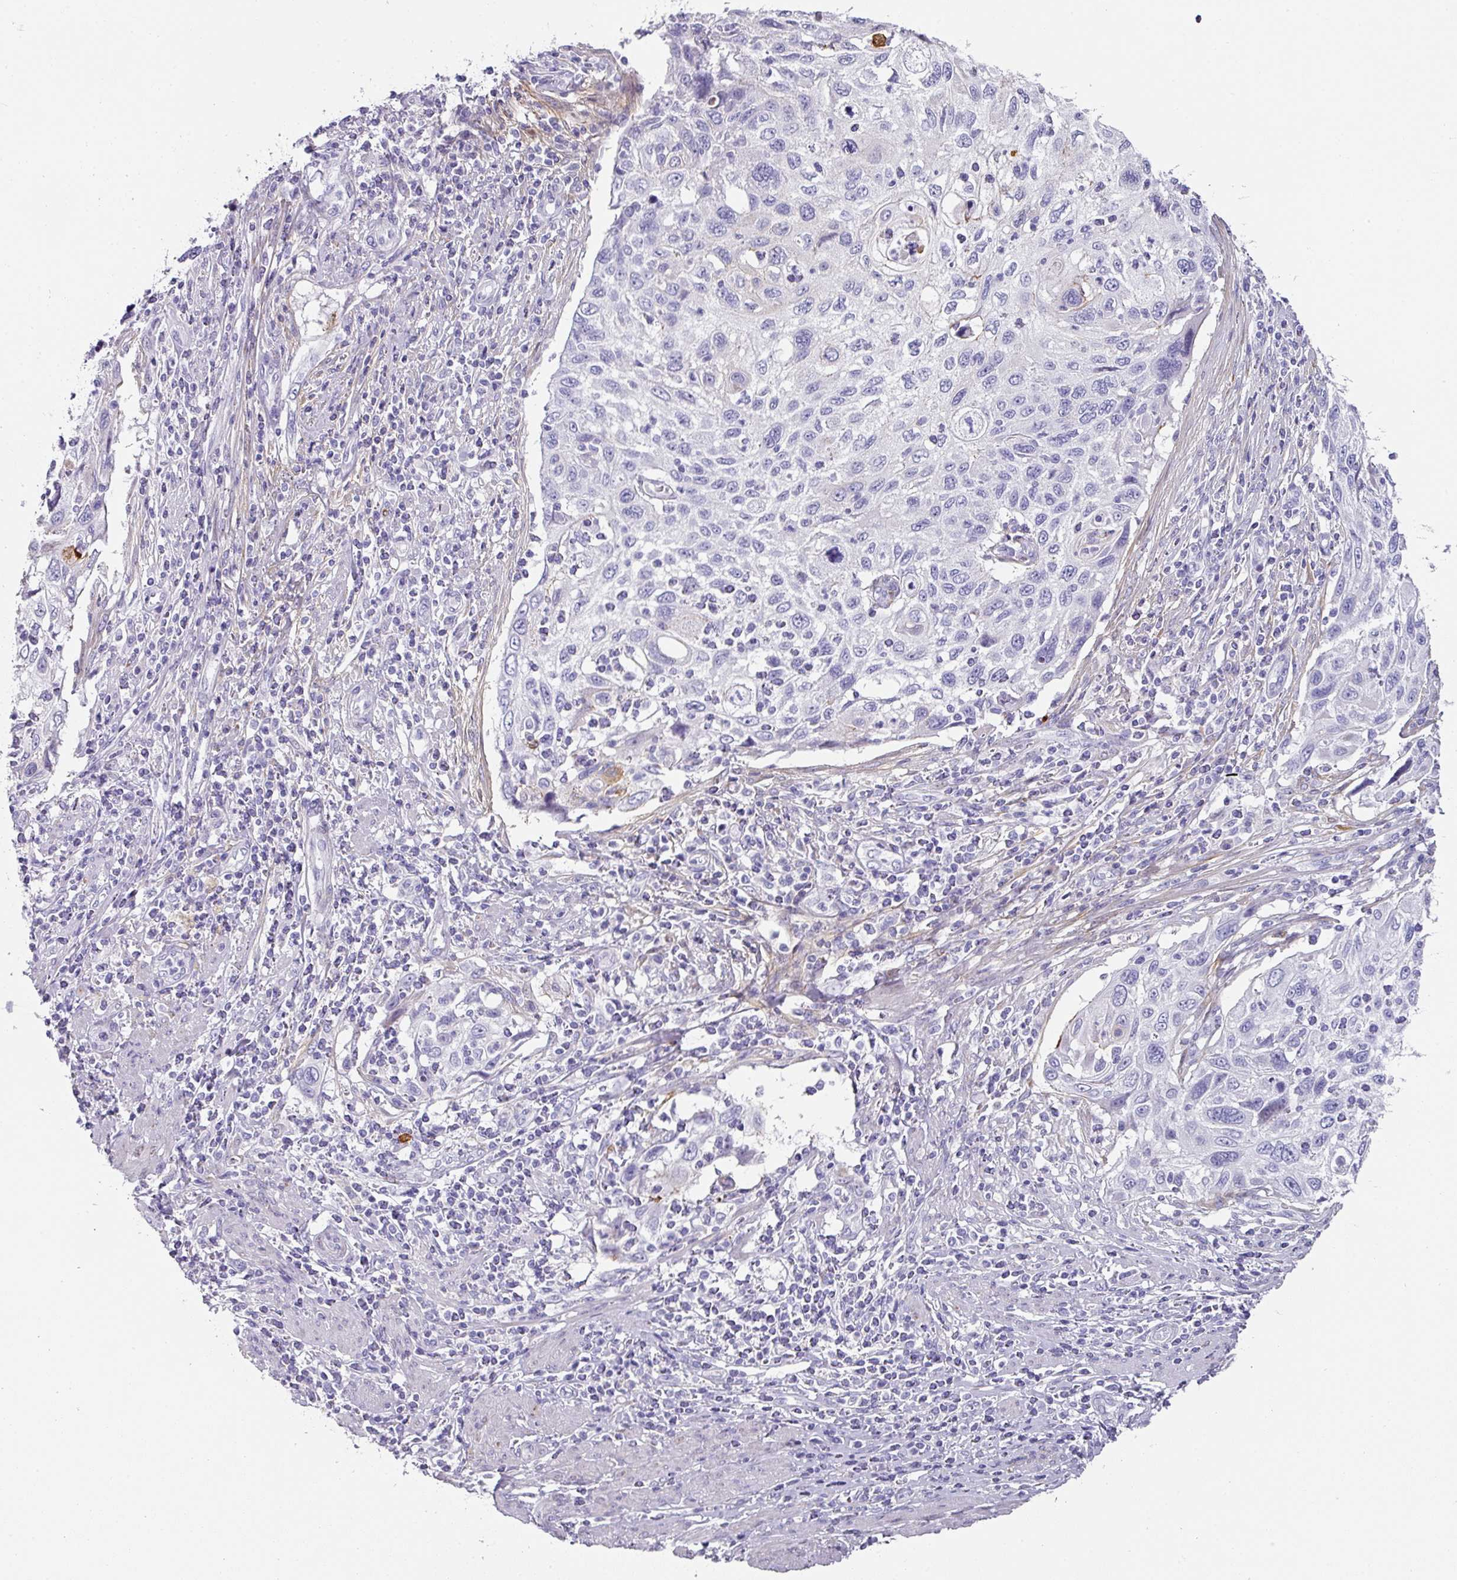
{"staining": {"intensity": "negative", "quantity": "none", "location": "none"}, "tissue": "cervical cancer", "cell_type": "Tumor cells", "image_type": "cancer", "snomed": [{"axis": "morphology", "description": "Squamous cell carcinoma, NOS"}, {"axis": "topography", "description": "Cervix"}], "caption": "Photomicrograph shows no protein staining in tumor cells of squamous cell carcinoma (cervical) tissue.", "gene": "ANKRD29", "patient": {"sex": "female", "age": 70}}